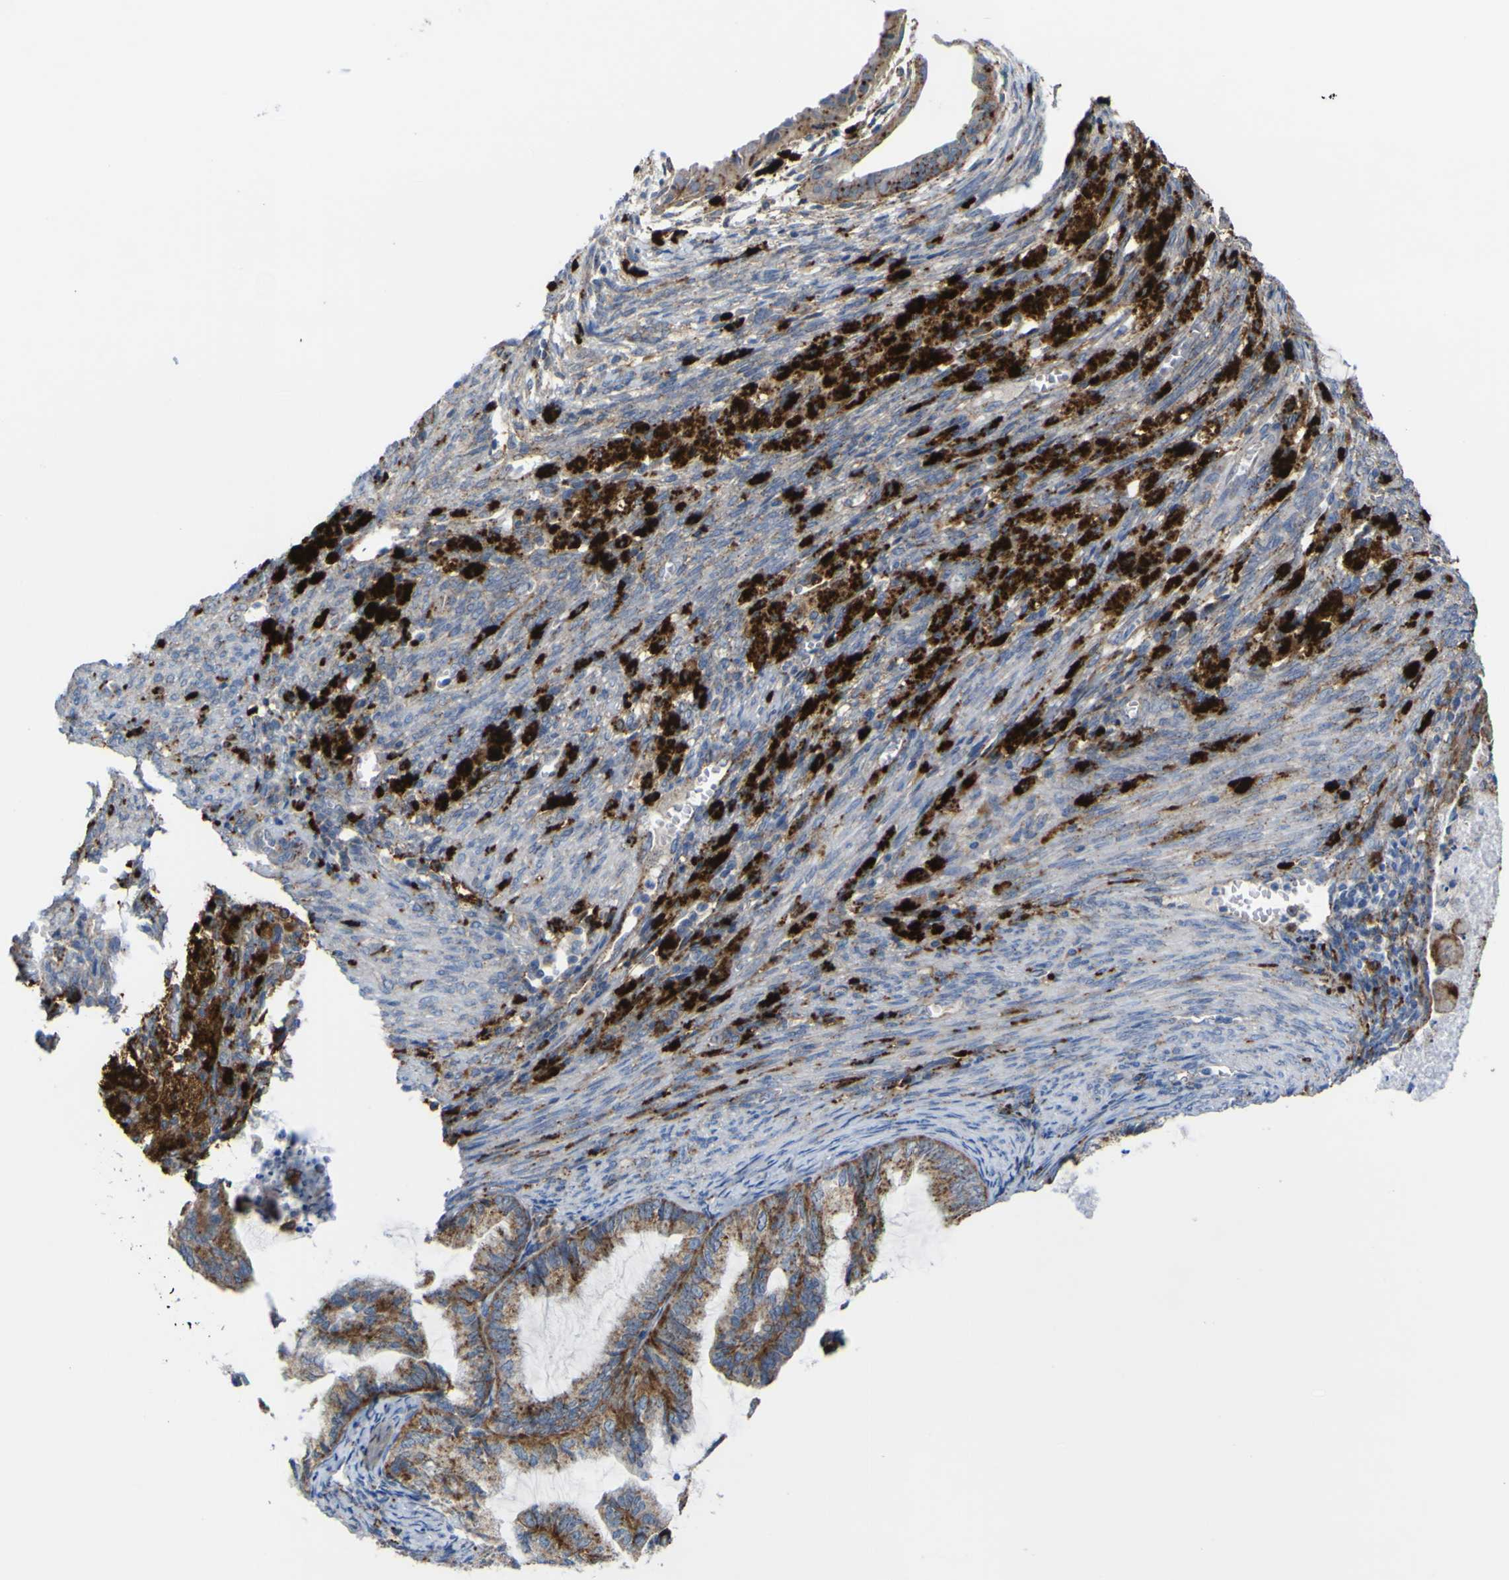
{"staining": {"intensity": "moderate", "quantity": ">75%", "location": "cytoplasmic/membranous"}, "tissue": "cervical cancer", "cell_type": "Tumor cells", "image_type": "cancer", "snomed": [{"axis": "morphology", "description": "Normal tissue, NOS"}, {"axis": "morphology", "description": "Adenocarcinoma, NOS"}, {"axis": "topography", "description": "Cervix"}, {"axis": "topography", "description": "Endometrium"}], "caption": "A micrograph of adenocarcinoma (cervical) stained for a protein shows moderate cytoplasmic/membranous brown staining in tumor cells.", "gene": "PLD3", "patient": {"sex": "female", "age": 86}}